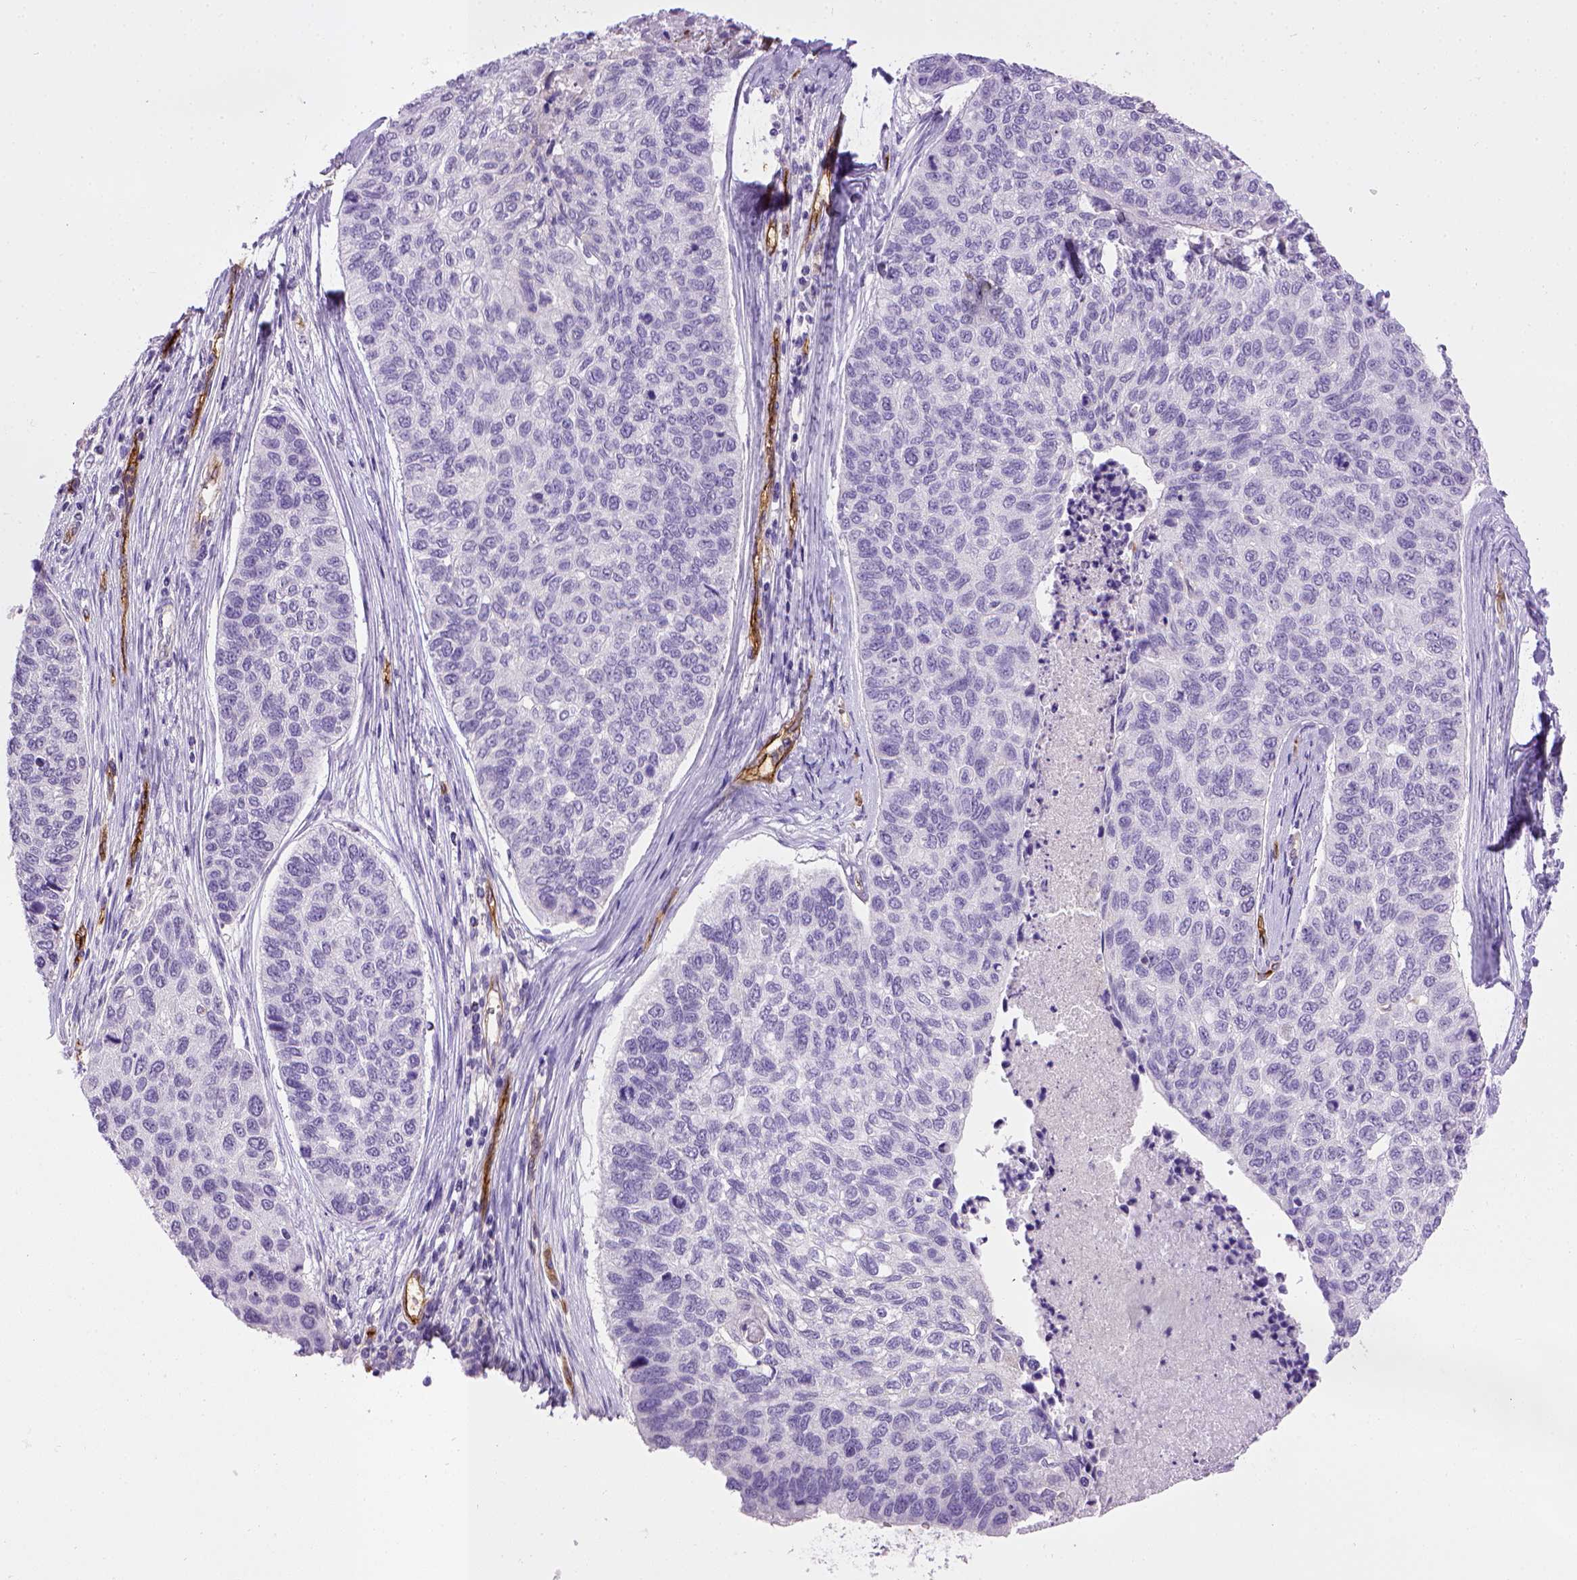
{"staining": {"intensity": "negative", "quantity": "none", "location": "none"}, "tissue": "lung cancer", "cell_type": "Tumor cells", "image_type": "cancer", "snomed": [{"axis": "morphology", "description": "Squamous cell carcinoma, NOS"}, {"axis": "topography", "description": "Lung"}], "caption": "DAB (3,3'-diaminobenzidine) immunohistochemical staining of lung cancer (squamous cell carcinoma) shows no significant positivity in tumor cells.", "gene": "ENG", "patient": {"sex": "male", "age": 69}}